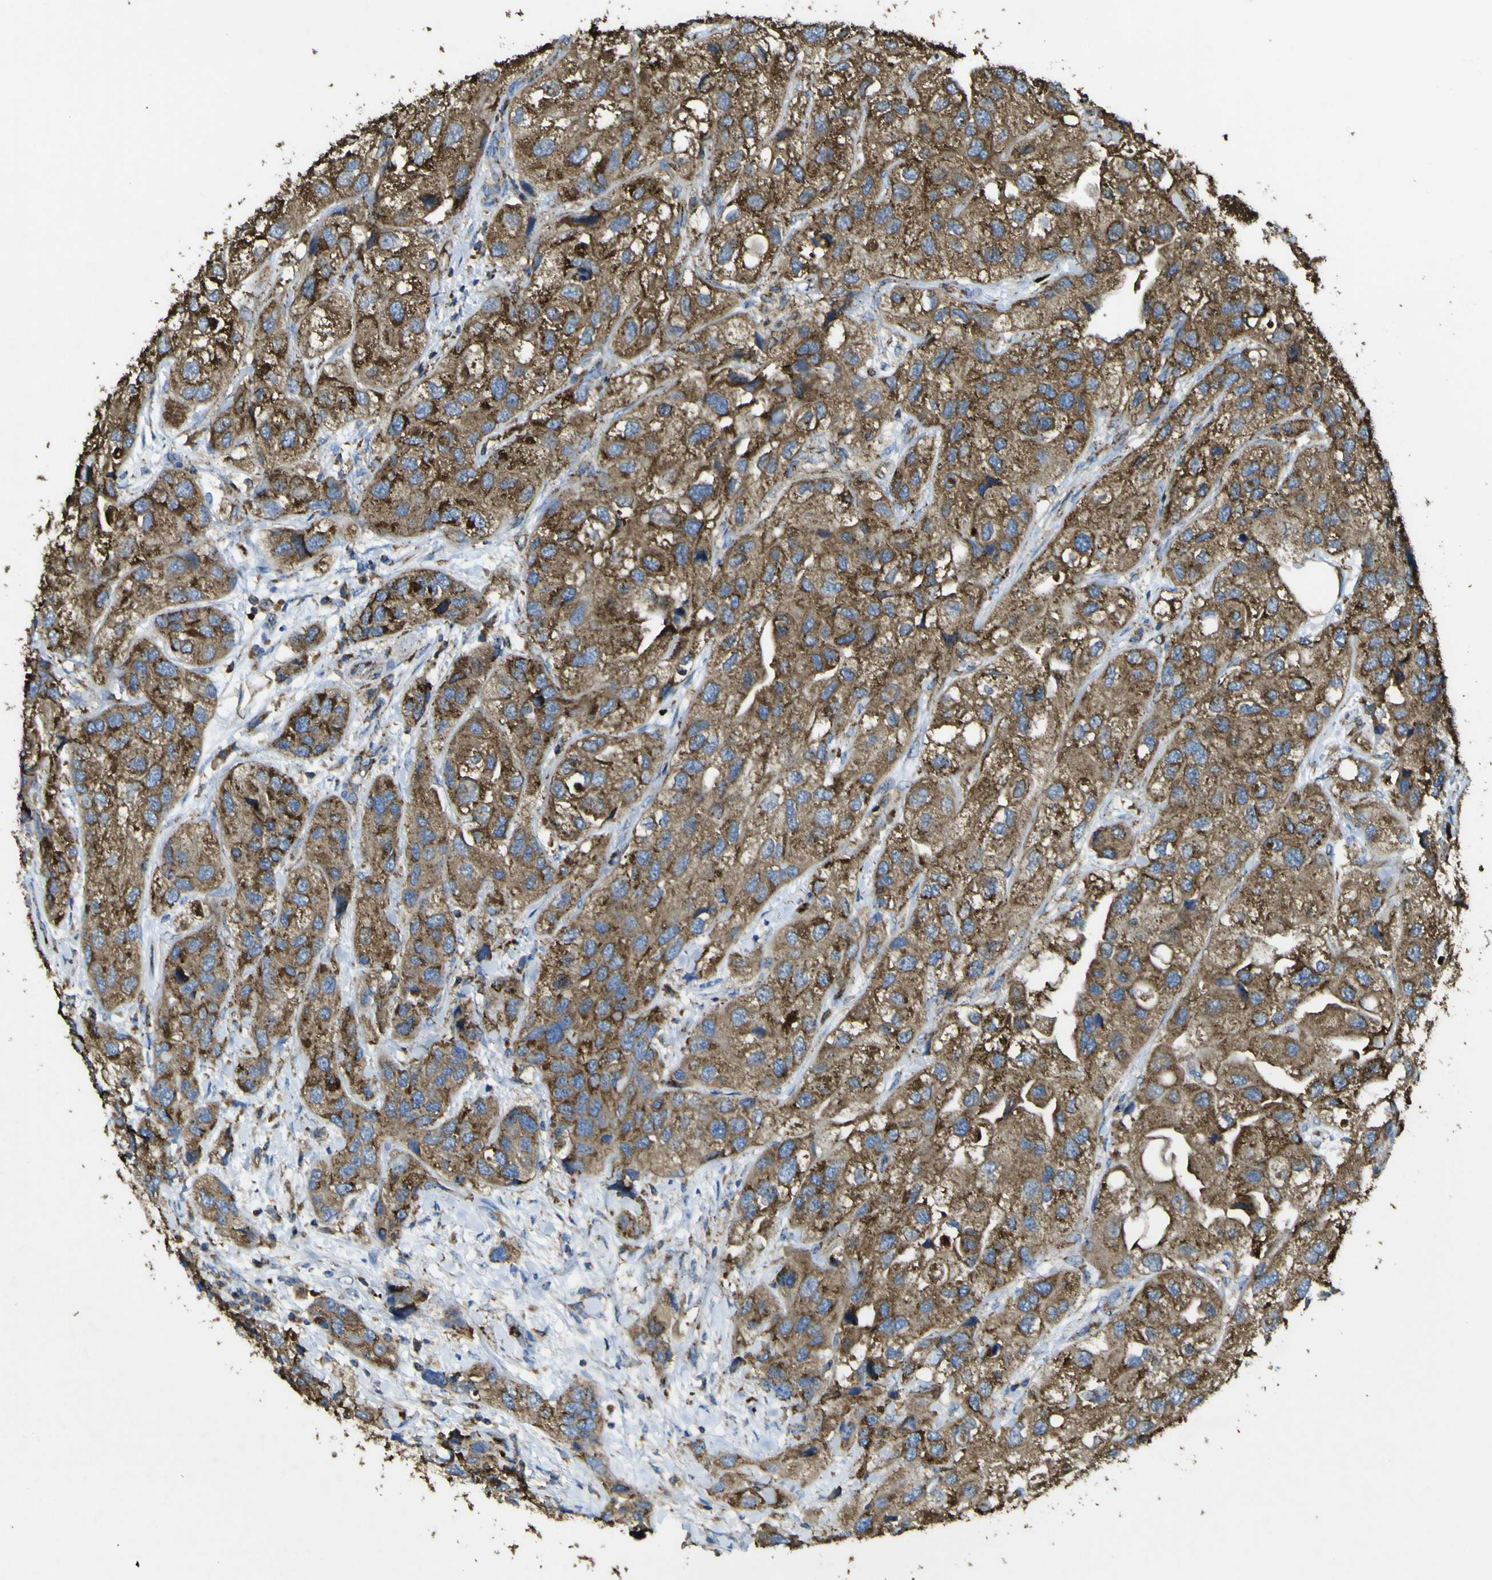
{"staining": {"intensity": "strong", "quantity": "25%-75%", "location": "cytoplasmic/membranous"}, "tissue": "urothelial cancer", "cell_type": "Tumor cells", "image_type": "cancer", "snomed": [{"axis": "morphology", "description": "Urothelial carcinoma, High grade"}, {"axis": "topography", "description": "Urinary bladder"}], "caption": "Urothelial carcinoma (high-grade) stained with immunohistochemistry (IHC) reveals strong cytoplasmic/membranous expression in about 25%-75% of tumor cells.", "gene": "ACSL3", "patient": {"sex": "female", "age": 64}}